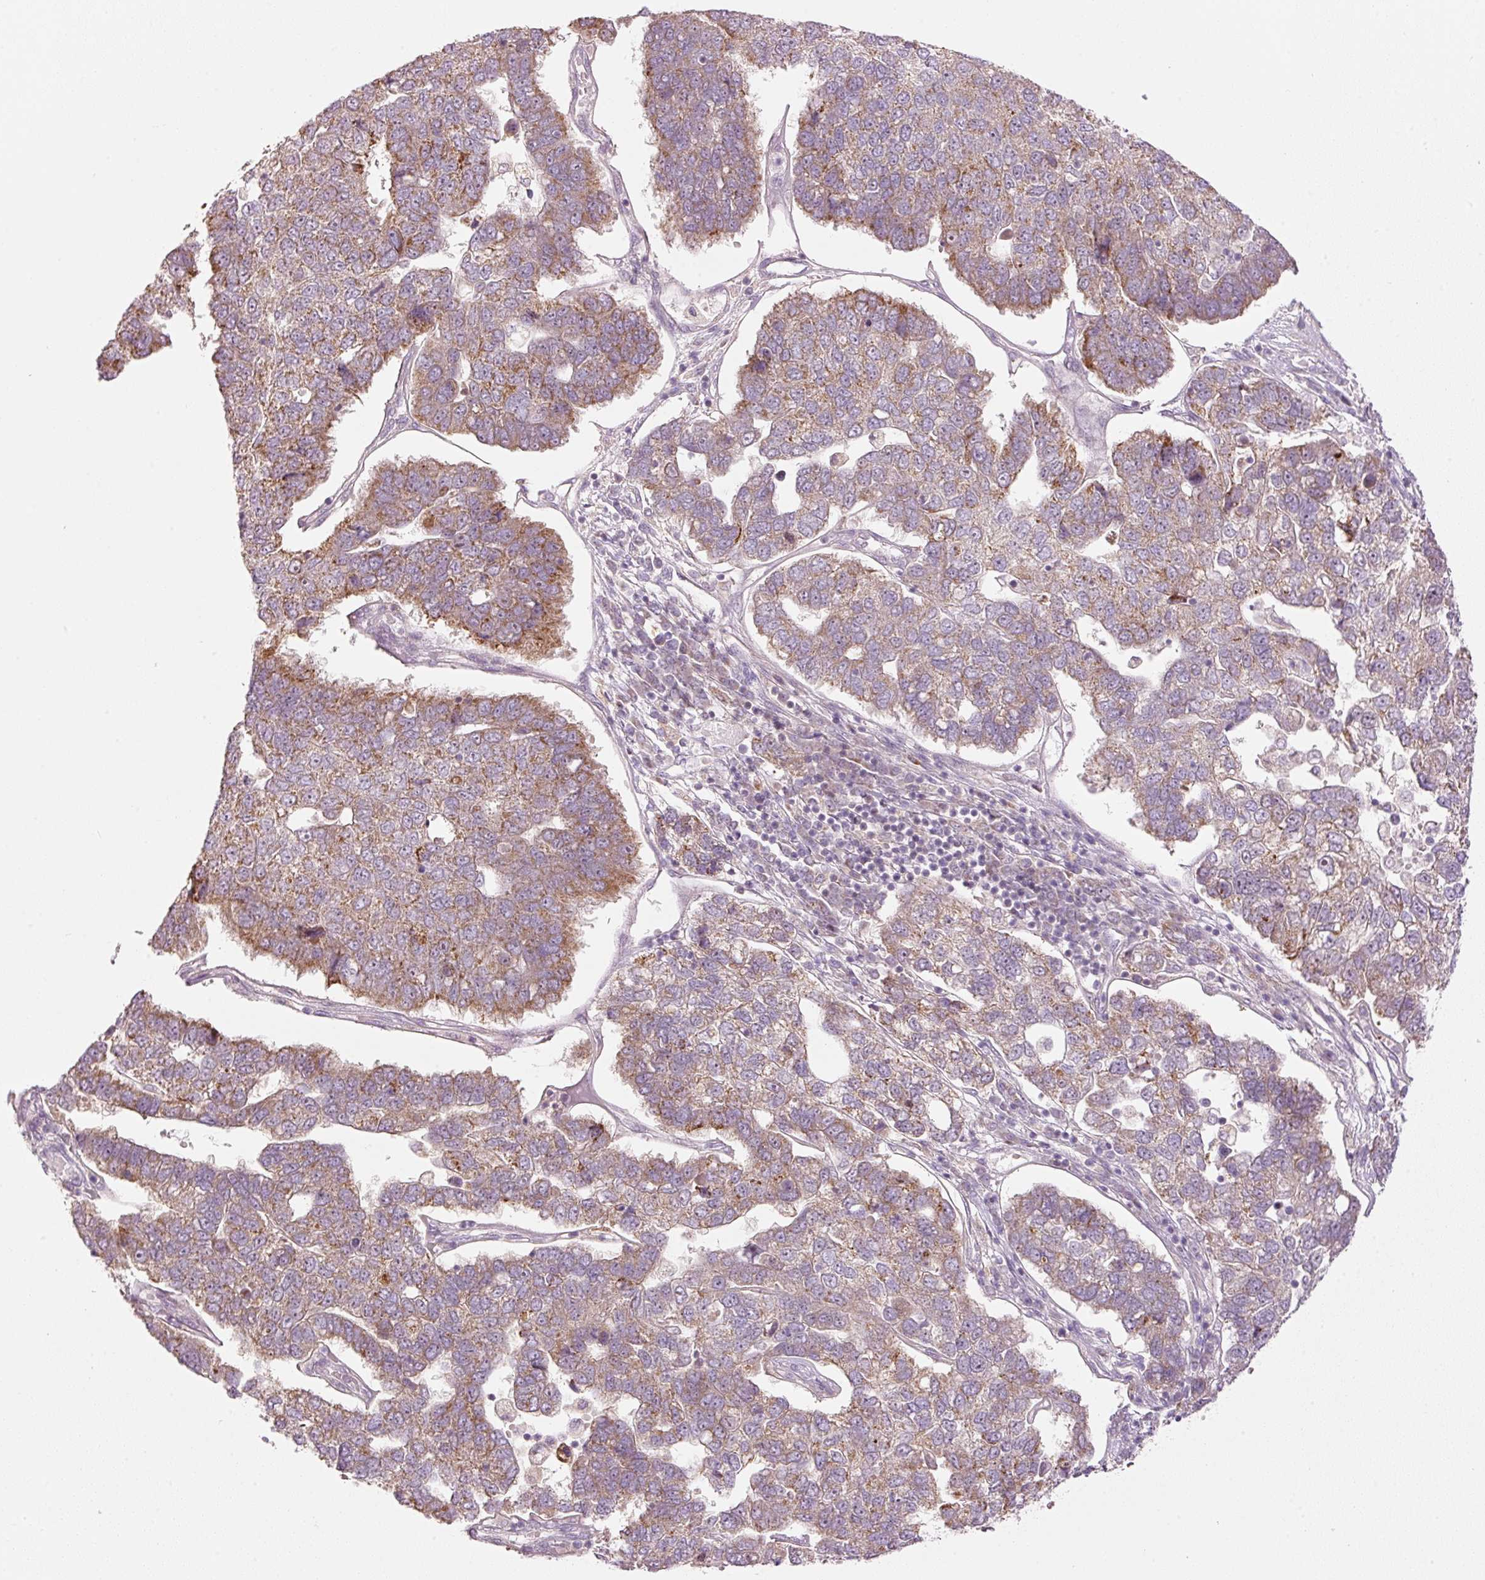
{"staining": {"intensity": "moderate", "quantity": "25%-75%", "location": "cytoplasmic/membranous"}, "tissue": "pancreatic cancer", "cell_type": "Tumor cells", "image_type": "cancer", "snomed": [{"axis": "morphology", "description": "Adenocarcinoma, NOS"}, {"axis": "topography", "description": "Pancreas"}], "caption": "Brown immunohistochemical staining in human pancreatic adenocarcinoma displays moderate cytoplasmic/membranous expression in approximately 25%-75% of tumor cells.", "gene": "CDC20B", "patient": {"sex": "female", "age": 61}}